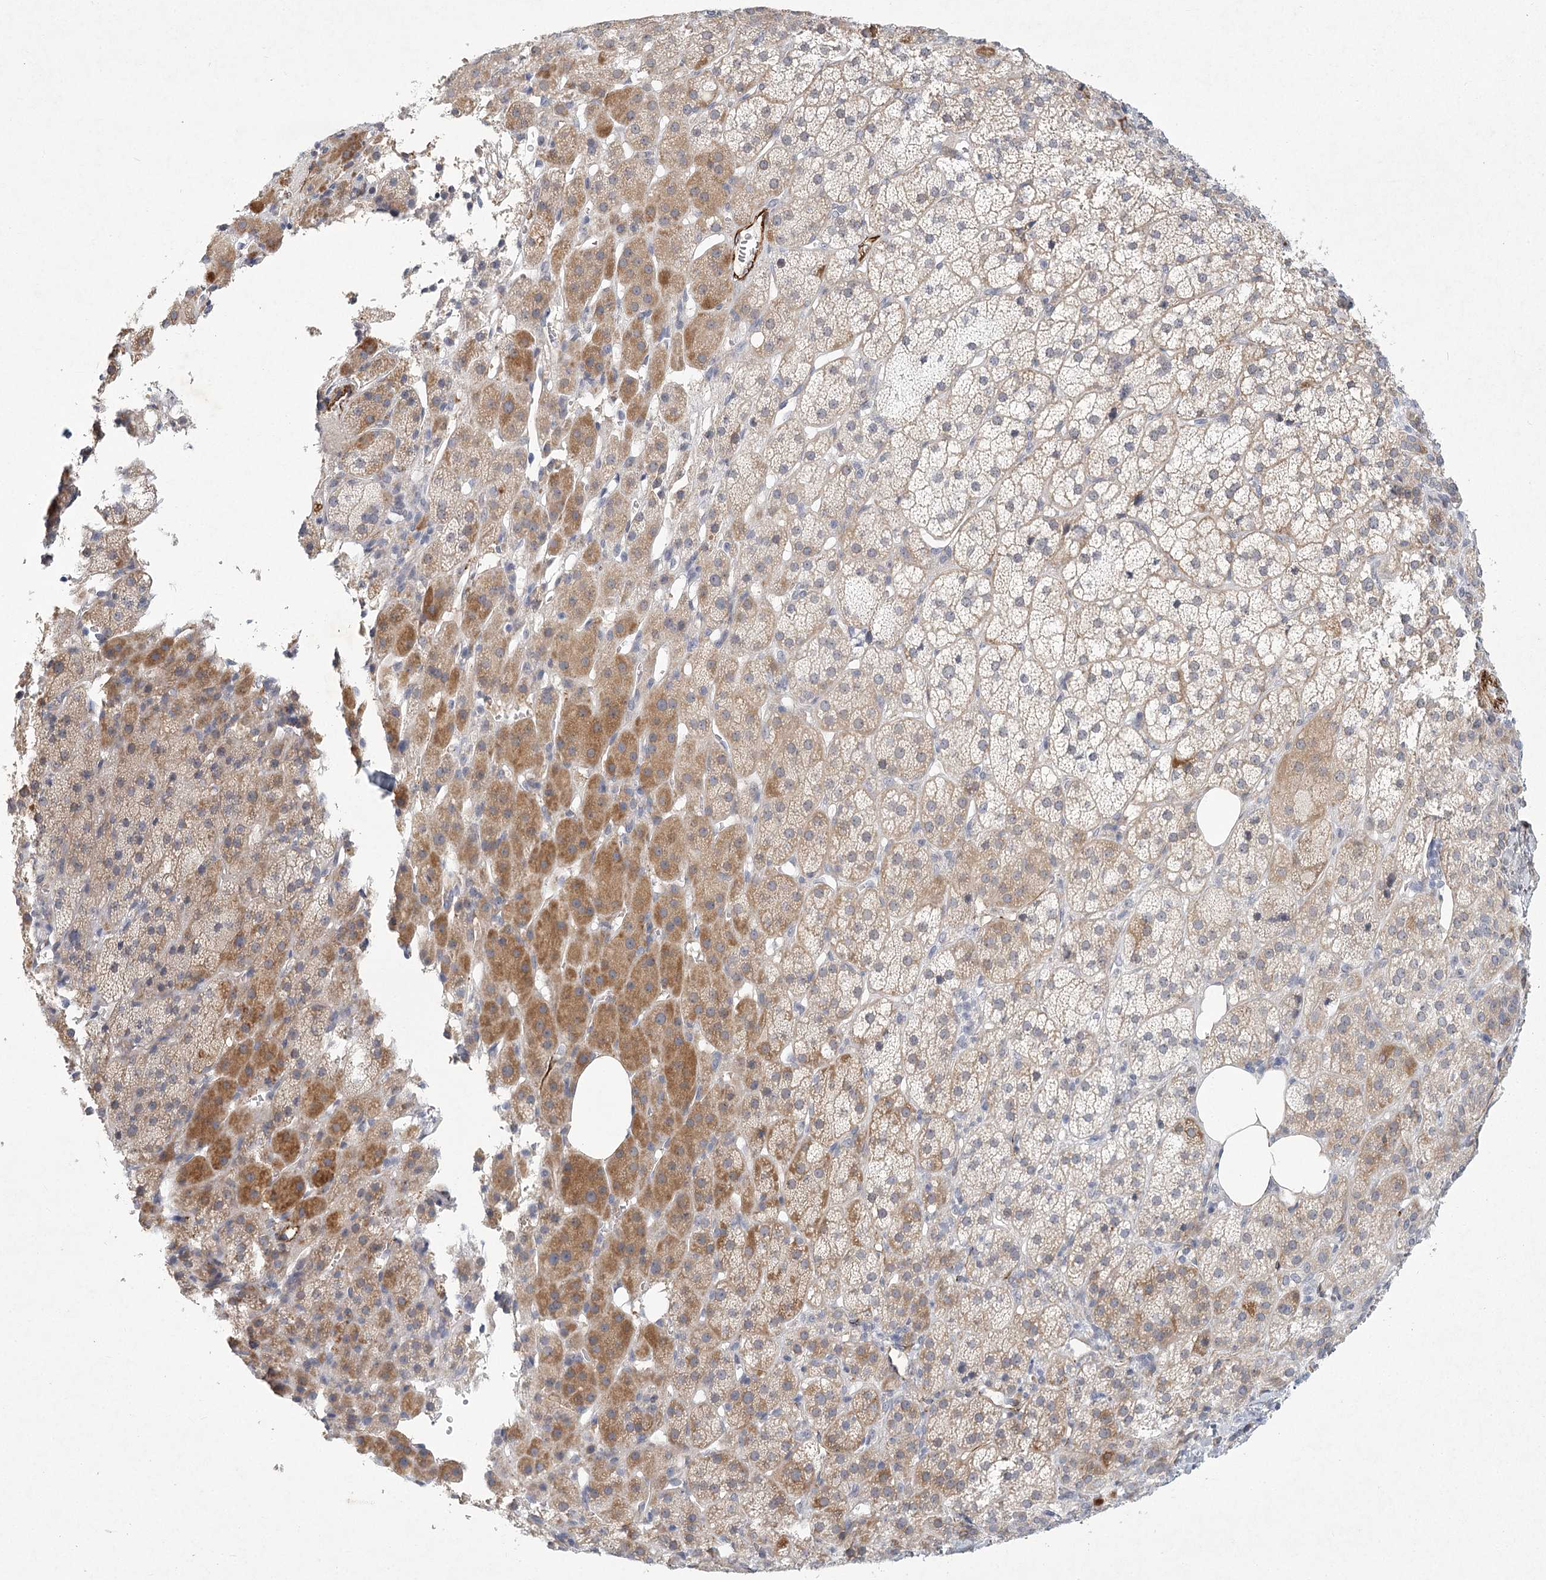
{"staining": {"intensity": "moderate", "quantity": "25%-75%", "location": "cytoplasmic/membranous"}, "tissue": "adrenal gland", "cell_type": "Glandular cells", "image_type": "normal", "snomed": [{"axis": "morphology", "description": "Normal tissue, NOS"}, {"axis": "topography", "description": "Adrenal gland"}], "caption": "Brown immunohistochemical staining in benign human adrenal gland demonstrates moderate cytoplasmic/membranous expression in approximately 25%-75% of glandular cells.", "gene": "MEPE", "patient": {"sex": "female", "age": 57}}